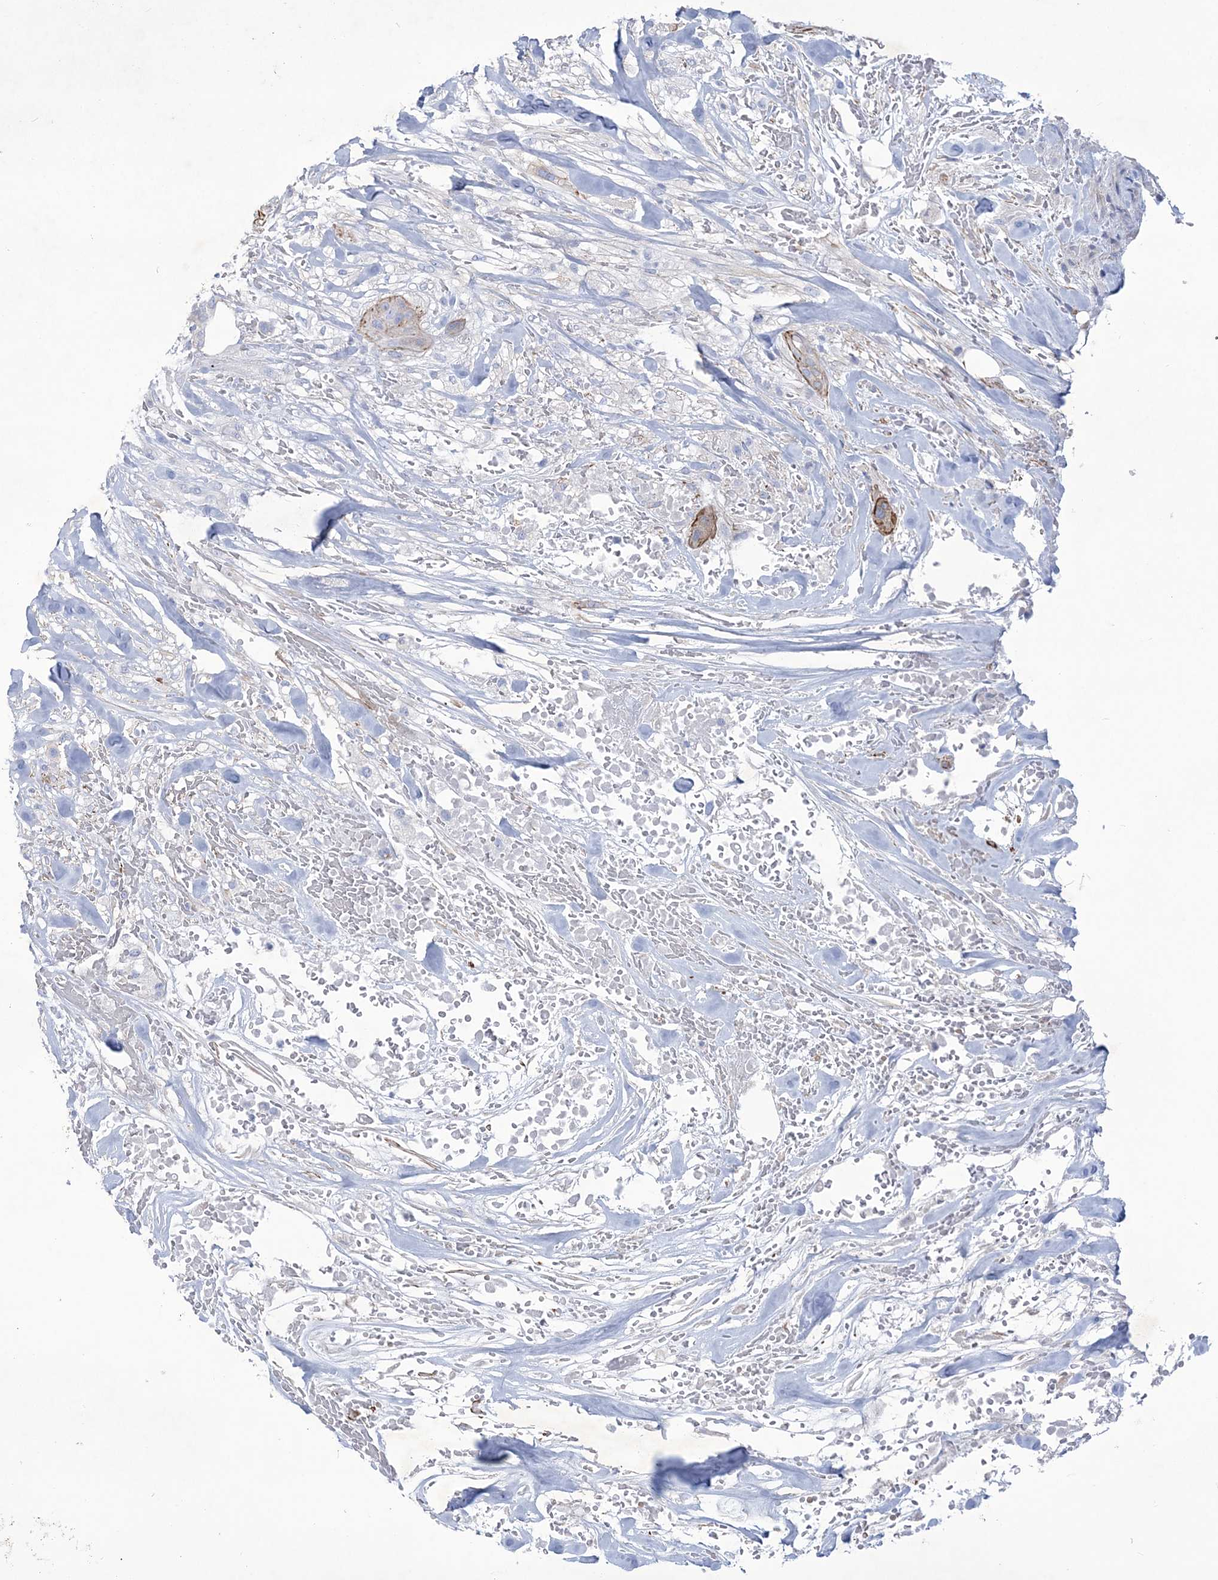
{"staining": {"intensity": "negative", "quantity": "none", "location": "none"}, "tissue": "breast cancer", "cell_type": "Tumor cells", "image_type": "cancer", "snomed": [{"axis": "morphology", "description": "Lobular carcinoma"}, {"axis": "topography", "description": "Breast"}], "caption": "Tumor cells show no significant staining in lobular carcinoma (breast). (DAB immunohistochemistry (IHC) with hematoxylin counter stain).", "gene": "WDR74", "patient": {"sex": "female", "age": 51}}